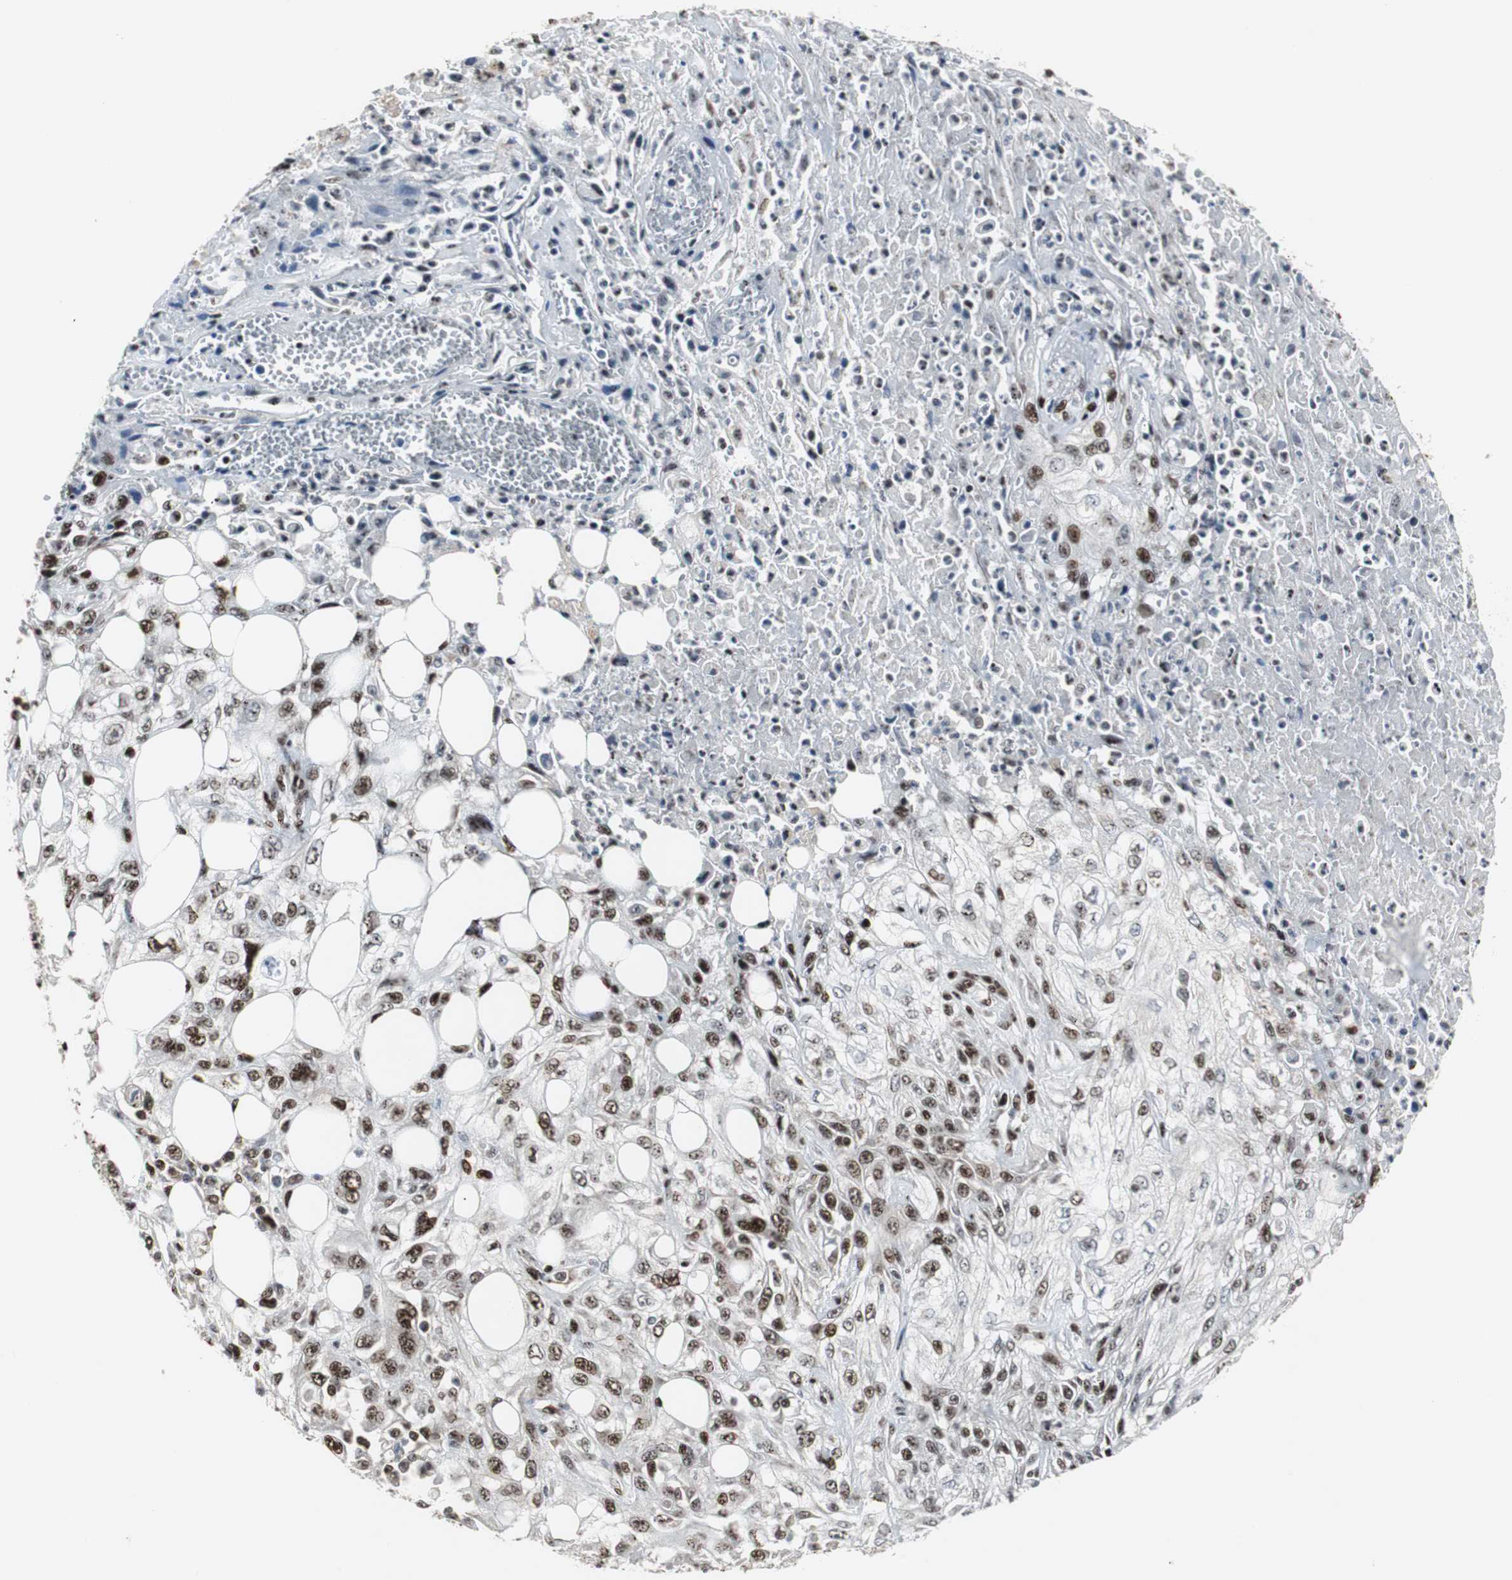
{"staining": {"intensity": "moderate", "quantity": ">75%", "location": "nuclear"}, "tissue": "skin cancer", "cell_type": "Tumor cells", "image_type": "cancer", "snomed": [{"axis": "morphology", "description": "Squamous cell carcinoma, NOS"}, {"axis": "topography", "description": "Skin"}], "caption": "Immunohistochemical staining of skin squamous cell carcinoma shows medium levels of moderate nuclear protein positivity in about >75% of tumor cells.", "gene": "GRK2", "patient": {"sex": "male", "age": 75}}